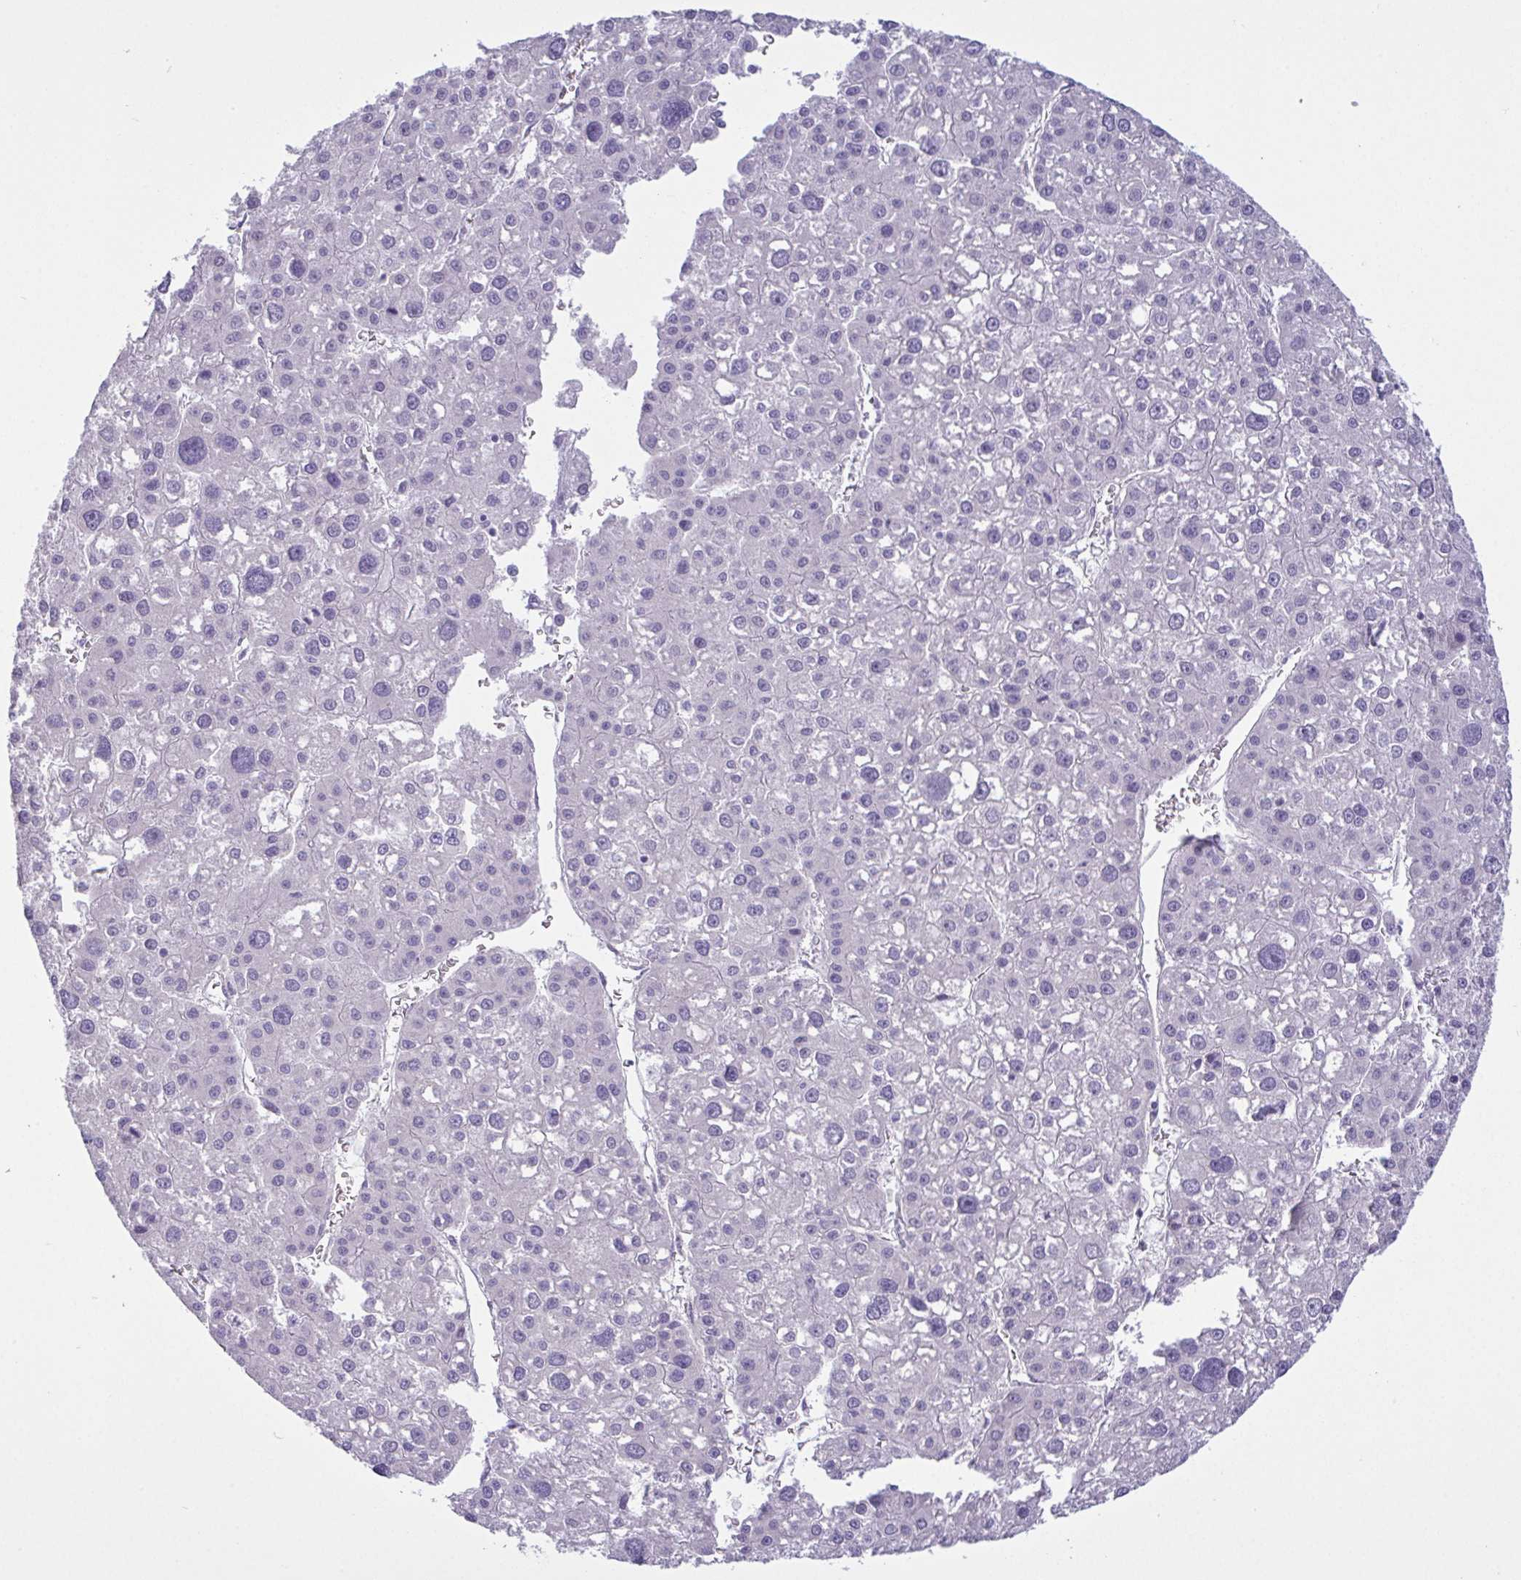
{"staining": {"intensity": "negative", "quantity": "none", "location": "none"}, "tissue": "liver cancer", "cell_type": "Tumor cells", "image_type": "cancer", "snomed": [{"axis": "morphology", "description": "Carcinoma, Hepatocellular, NOS"}, {"axis": "topography", "description": "Liver"}], "caption": "Liver hepatocellular carcinoma was stained to show a protein in brown. There is no significant positivity in tumor cells.", "gene": "C4orf33", "patient": {"sex": "male", "age": 73}}